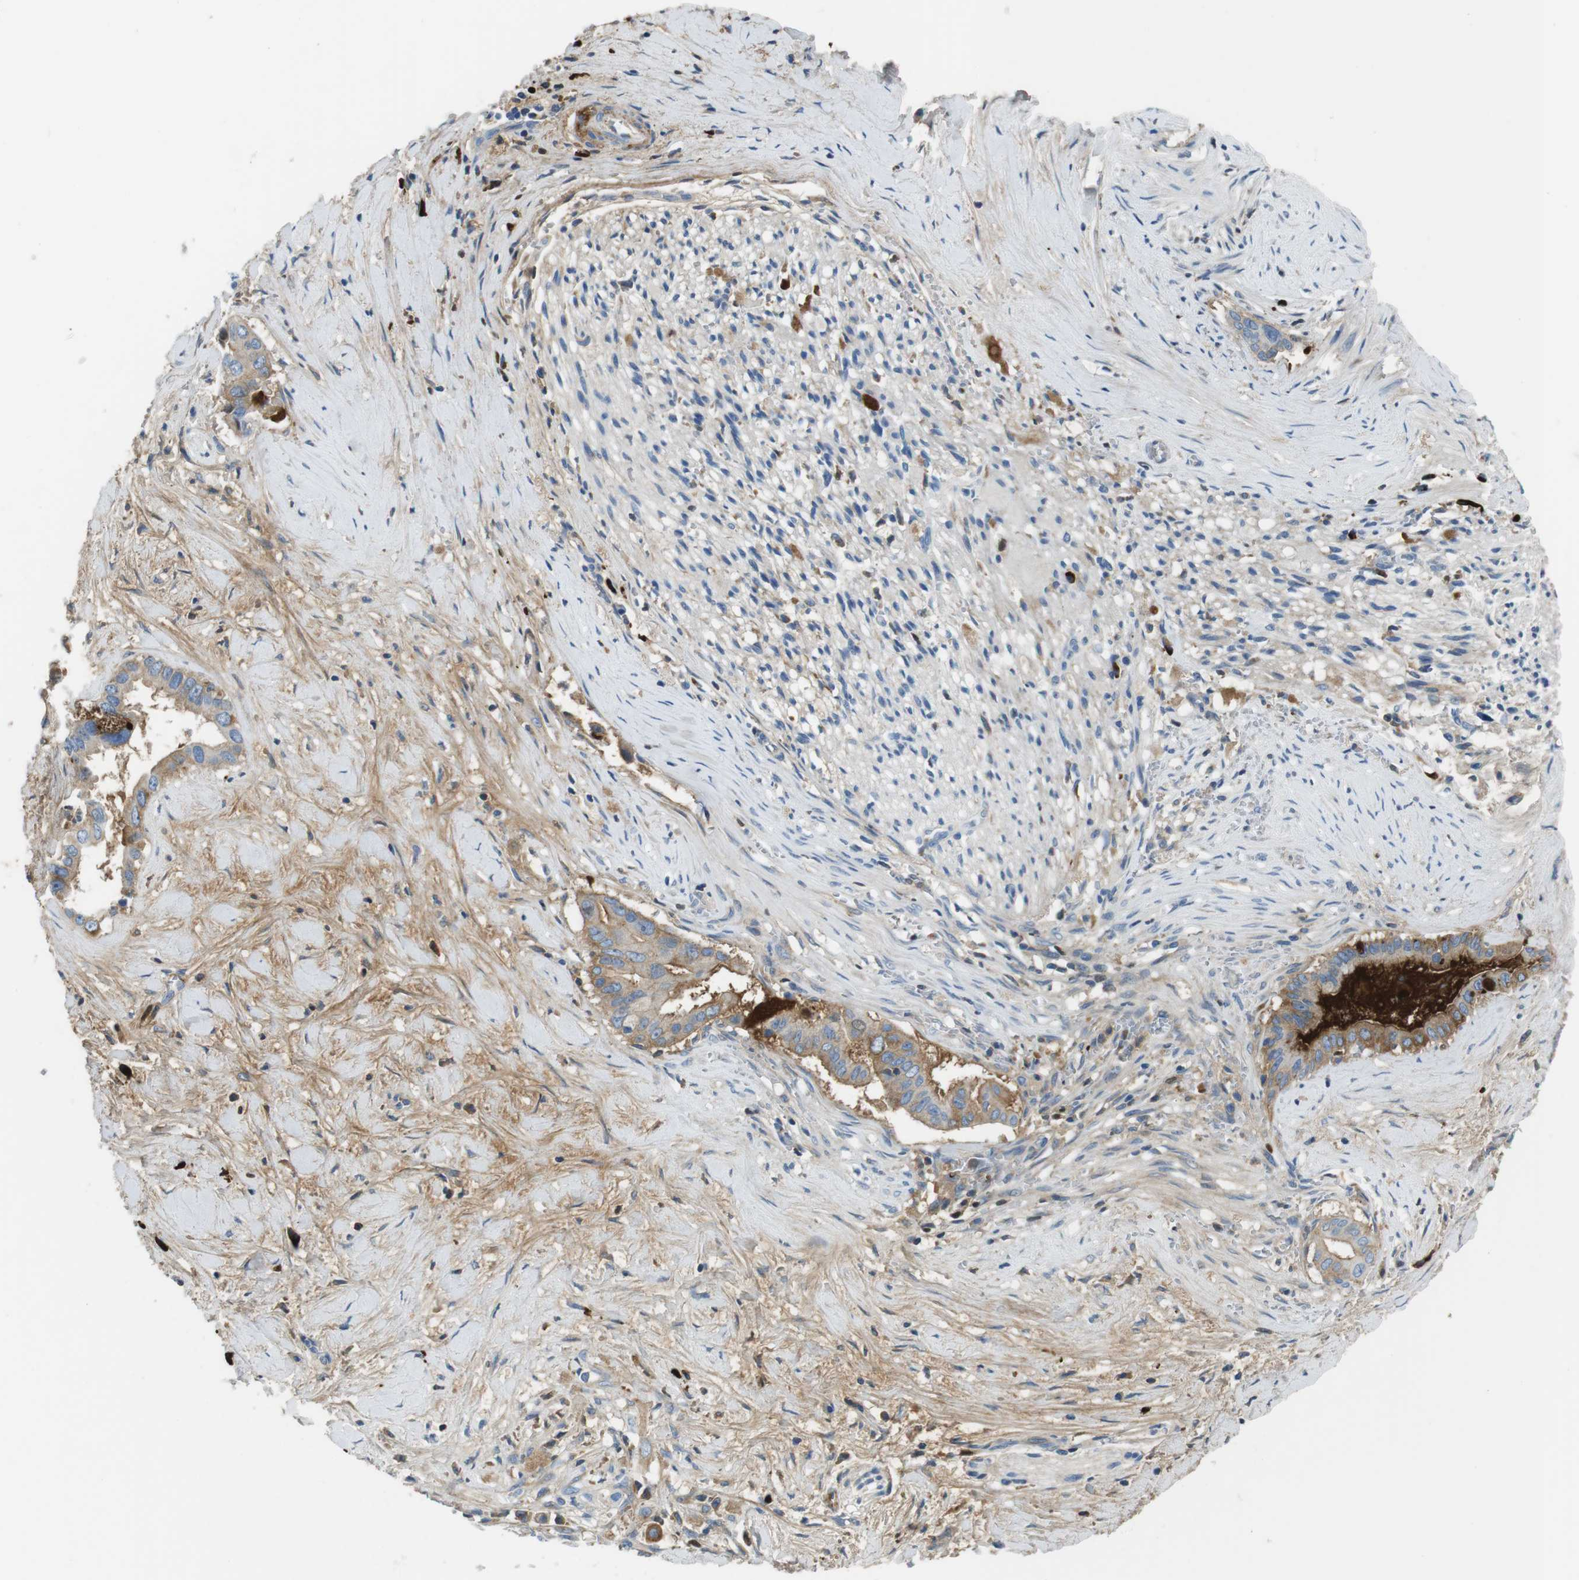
{"staining": {"intensity": "weak", "quantity": "25%-75%", "location": "cytoplasmic/membranous"}, "tissue": "pancreatic cancer", "cell_type": "Tumor cells", "image_type": "cancer", "snomed": [{"axis": "morphology", "description": "Adenocarcinoma, NOS"}, {"axis": "topography", "description": "Pancreas"}], "caption": "IHC of pancreatic cancer (adenocarcinoma) reveals low levels of weak cytoplasmic/membranous expression in approximately 25%-75% of tumor cells.", "gene": "IGKC", "patient": {"sex": "male", "age": 55}}